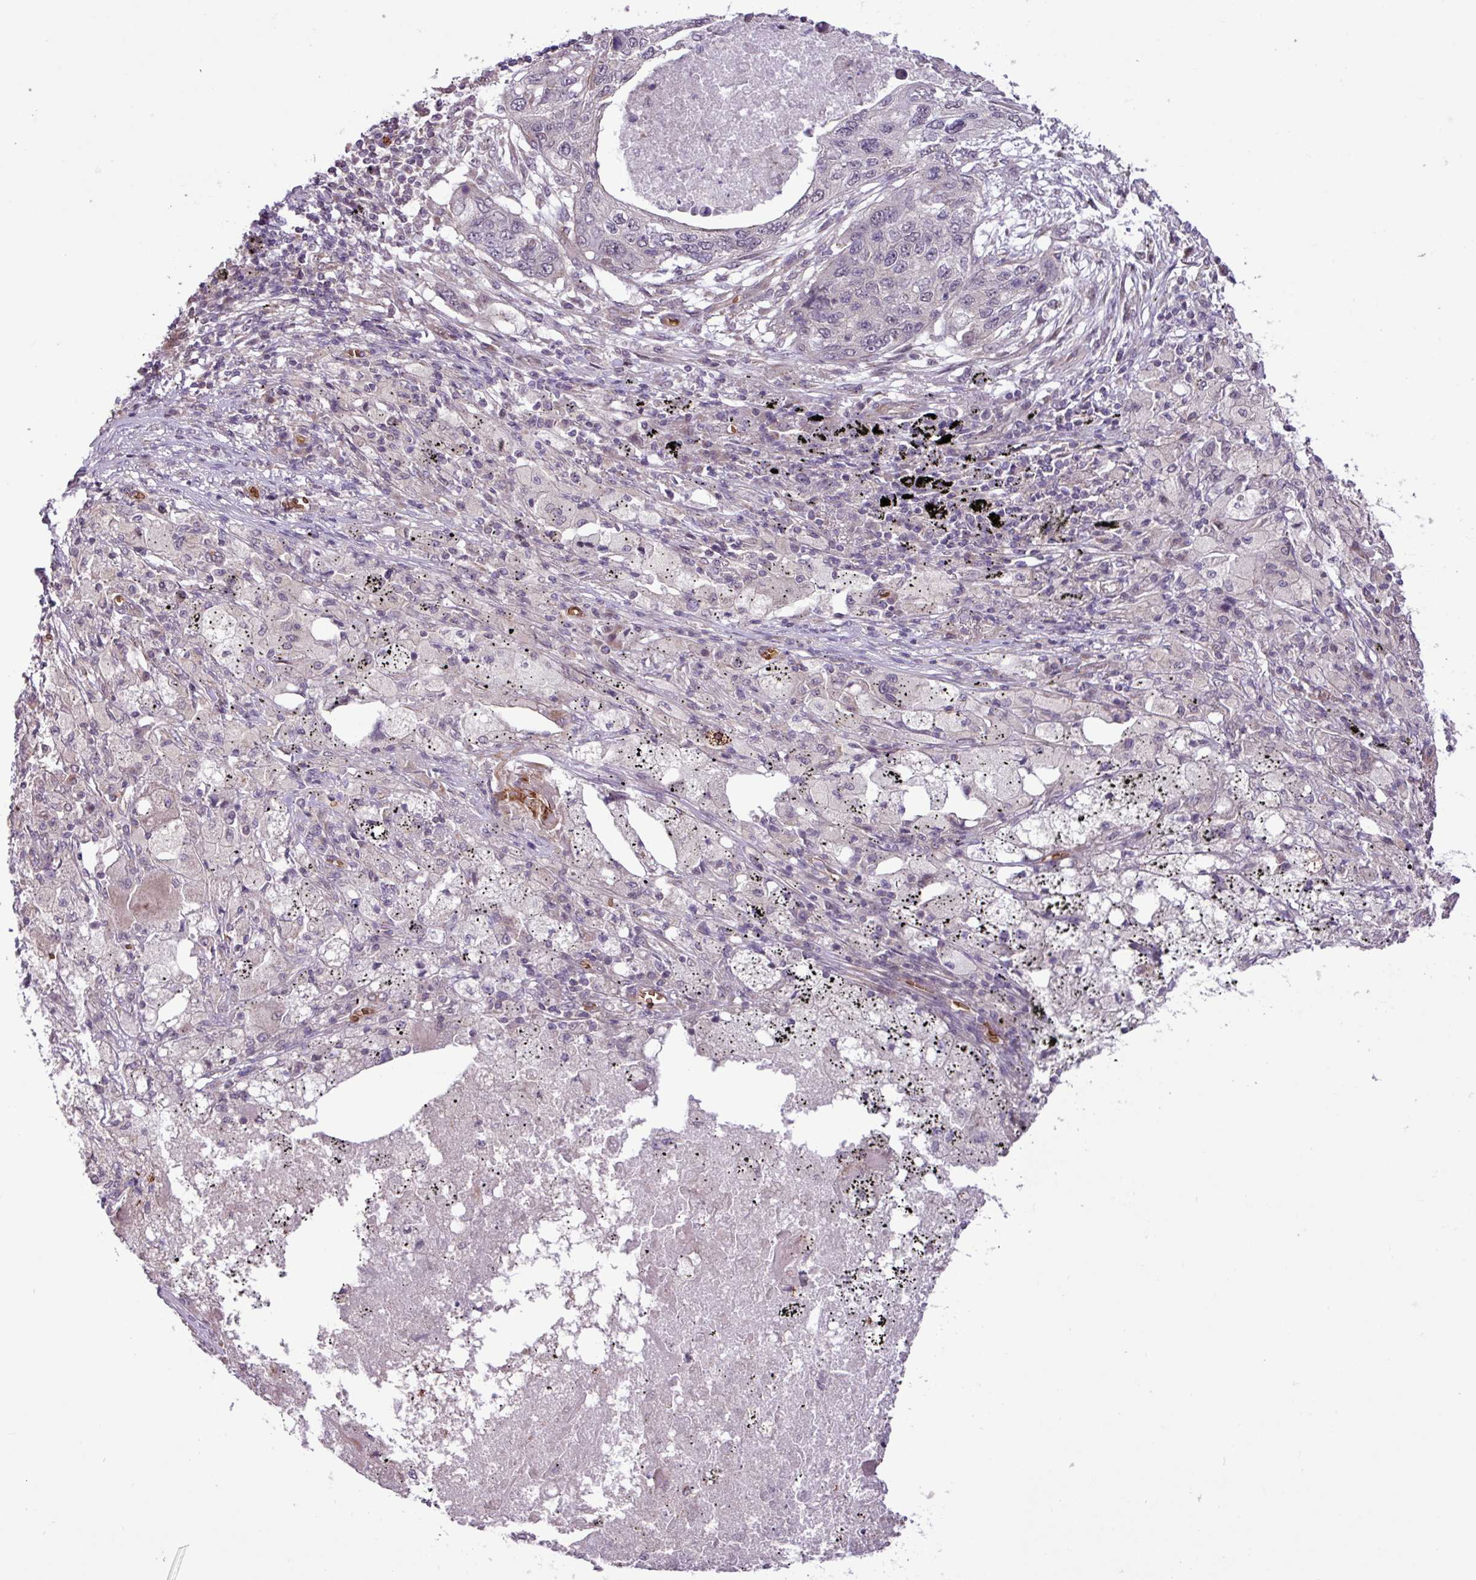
{"staining": {"intensity": "negative", "quantity": "none", "location": "none"}, "tissue": "lung cancer", "cell_type": "Tumor cells", "image_type": "cancer", "snomed": [{"axis": "morphology", "description": "Squamous cell carcinoma, NOS"}, {"axis": "topography", "description": "Lung"}], "caption": "This is an immunohistochemistry (IHC) histopathology image of lung cancer (squamous cell carcinoma). There is no positivity in tumor cells.", "gene": "RAD21L1", "patient": {"sex": "female", "age": 63}}